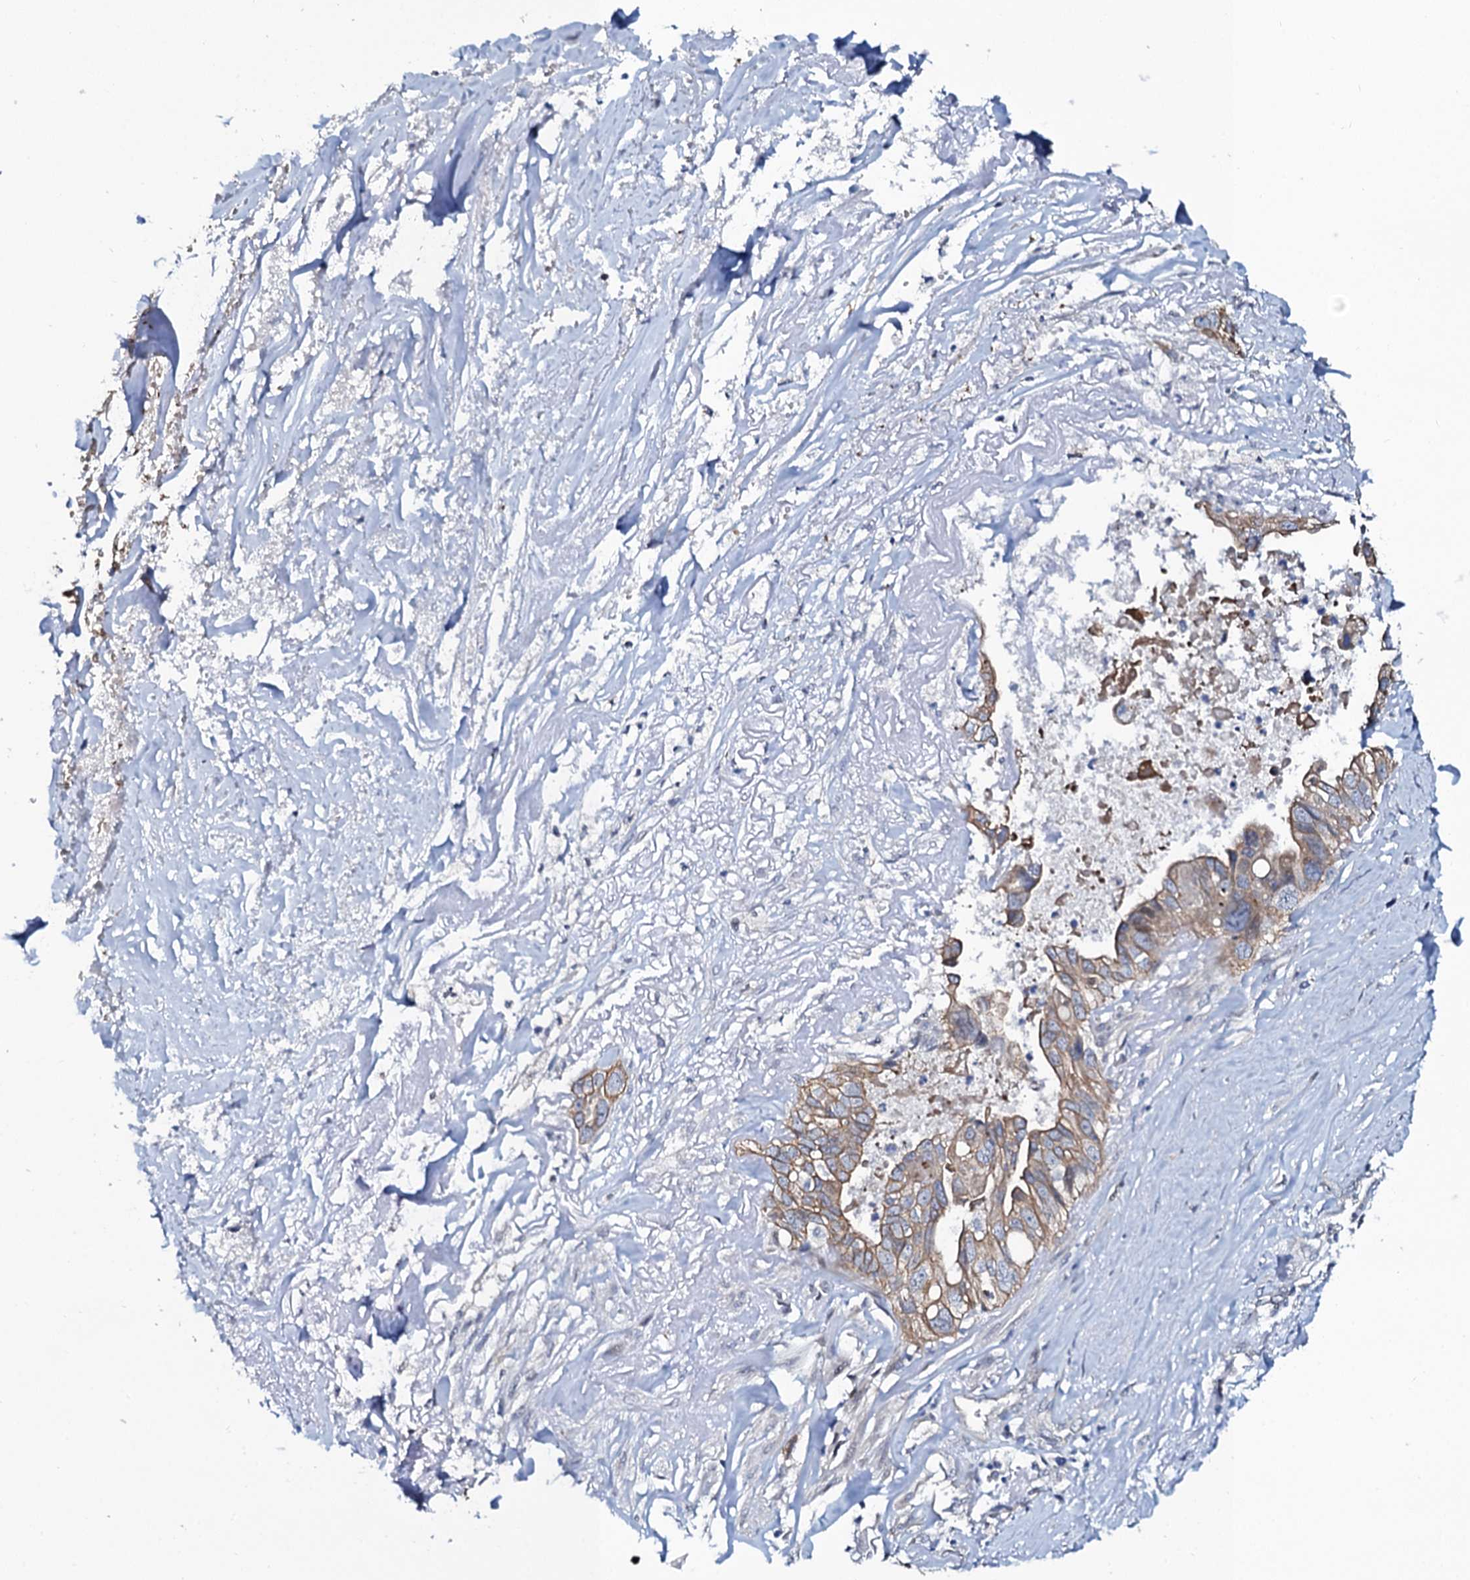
{"staining": {"intensity": "moderate", "quantity": ">75%", "location": "cytoplasmic/membranous"}, "tissue": "liver cancer", "cell_type": "Tumor cells", "image_type": "cancer", "snomed": [{"axis": "morphology", "description": "Cholangiocarcinoma"}, {"axis": "topography", "description": "Liver"}], "caption": "The micrograph exhibits a brown stain indicating the presence of a protein in the cytoplasmic/membranous of tumor cells in cholangiocarcinoma (liver). Nuclei are stained in blue.", "gene": "C10orf88", "patient": {"sex": "female", "age": 79}}